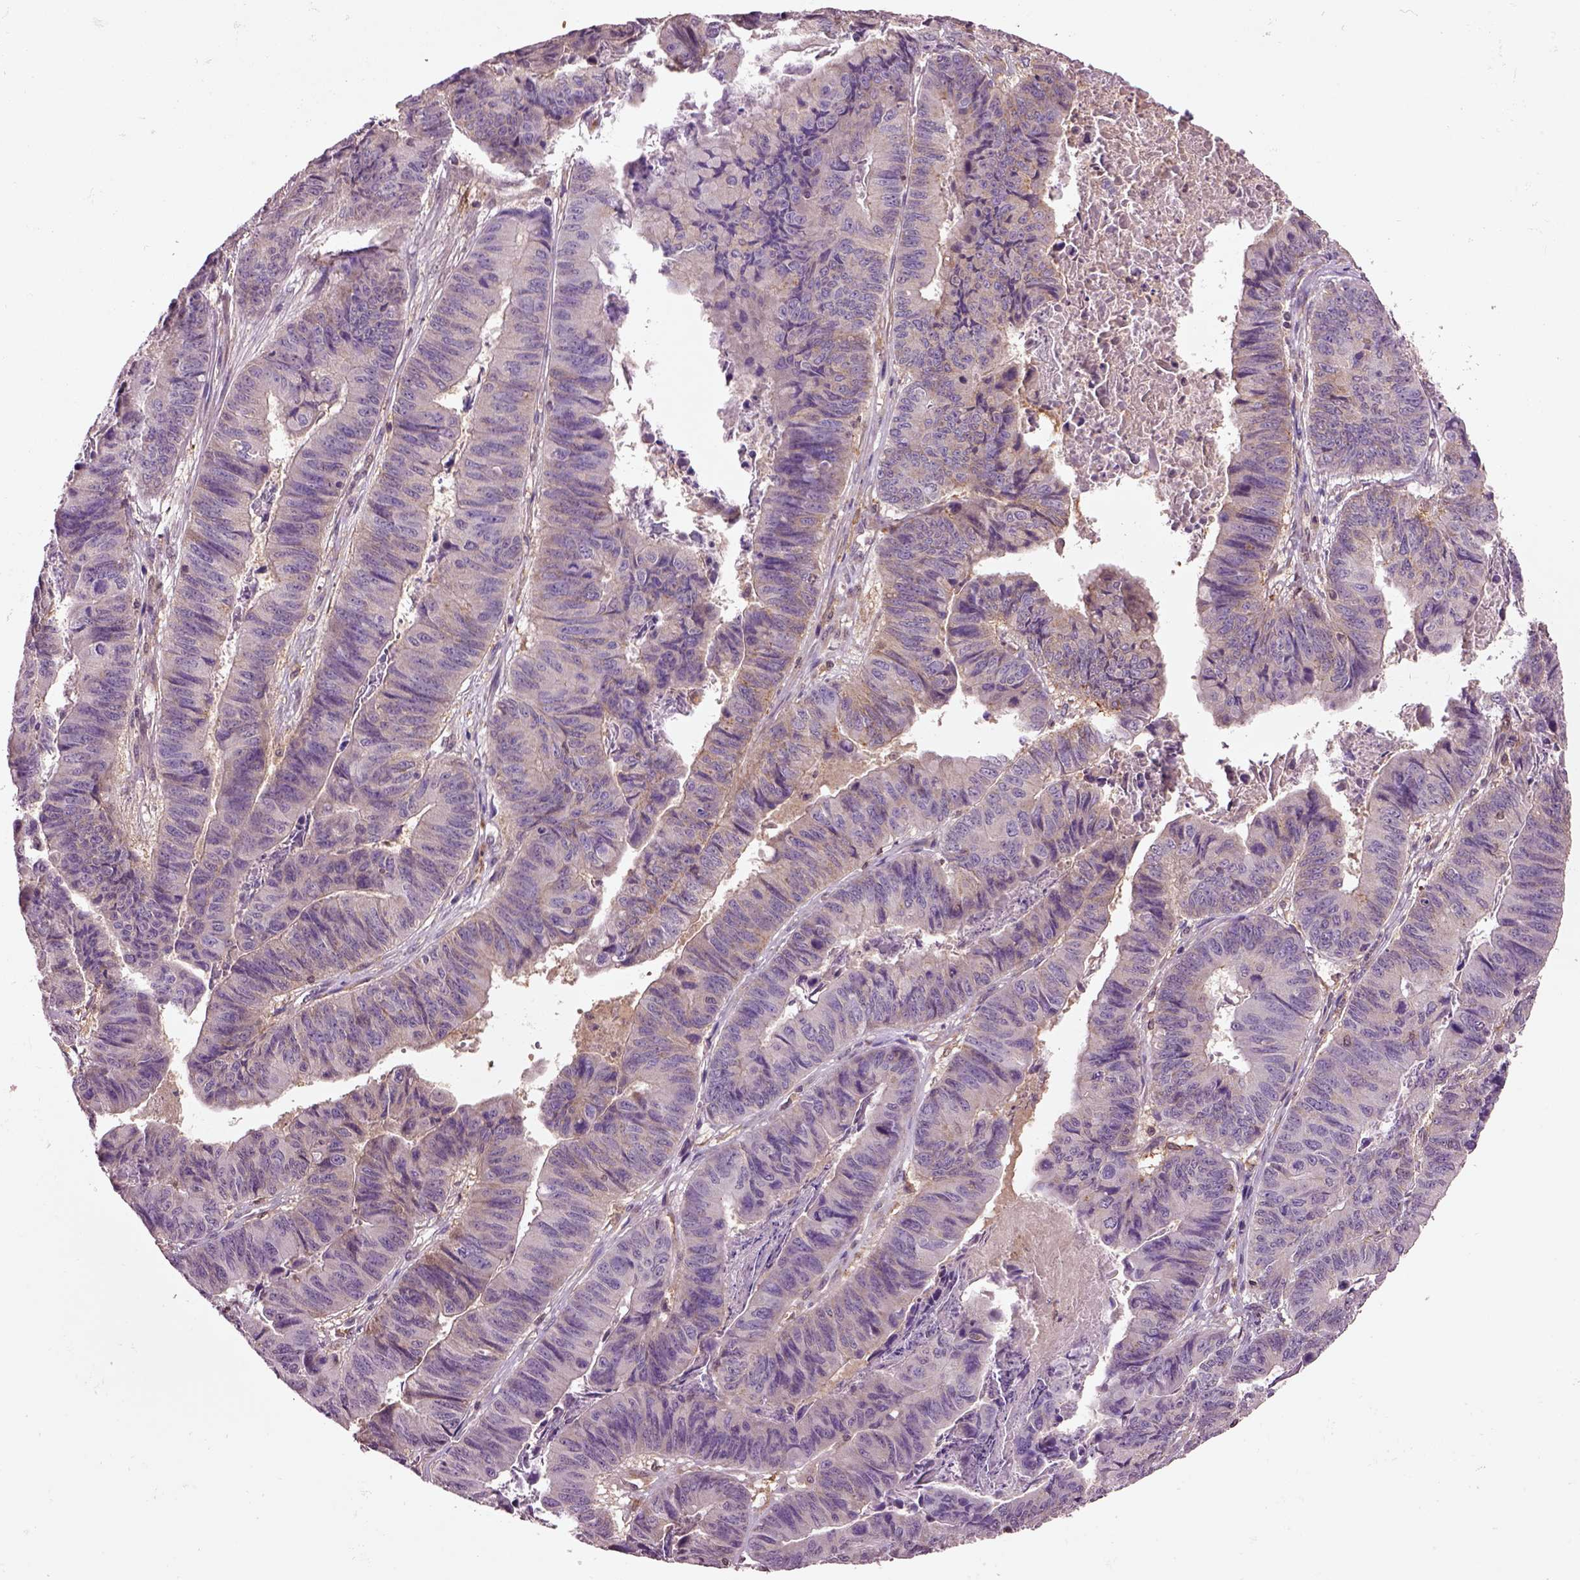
{"staining": {"intensity": "moderate", "quantity": "25%-75%", "location": "cytoplasmic/membranous"}, "tissue": "stomach cancer", "cell_type": "Tumor cells", "image_type": "cancer", "snomed": [{"axis": "morphology", "description": "Adenocarcinoma, NOS"}, {"axis": "topography", "description": "Stomach, lower"}], "caption": "Protein staining of stomach cancer (adenocarcinoma) tissue demonstrates moderate cytoplasmic/membranous staining in approximately 25%-75% of tumor cells.", "gene": "MDP1", "patient": {"sex": "male", "age": 77}}